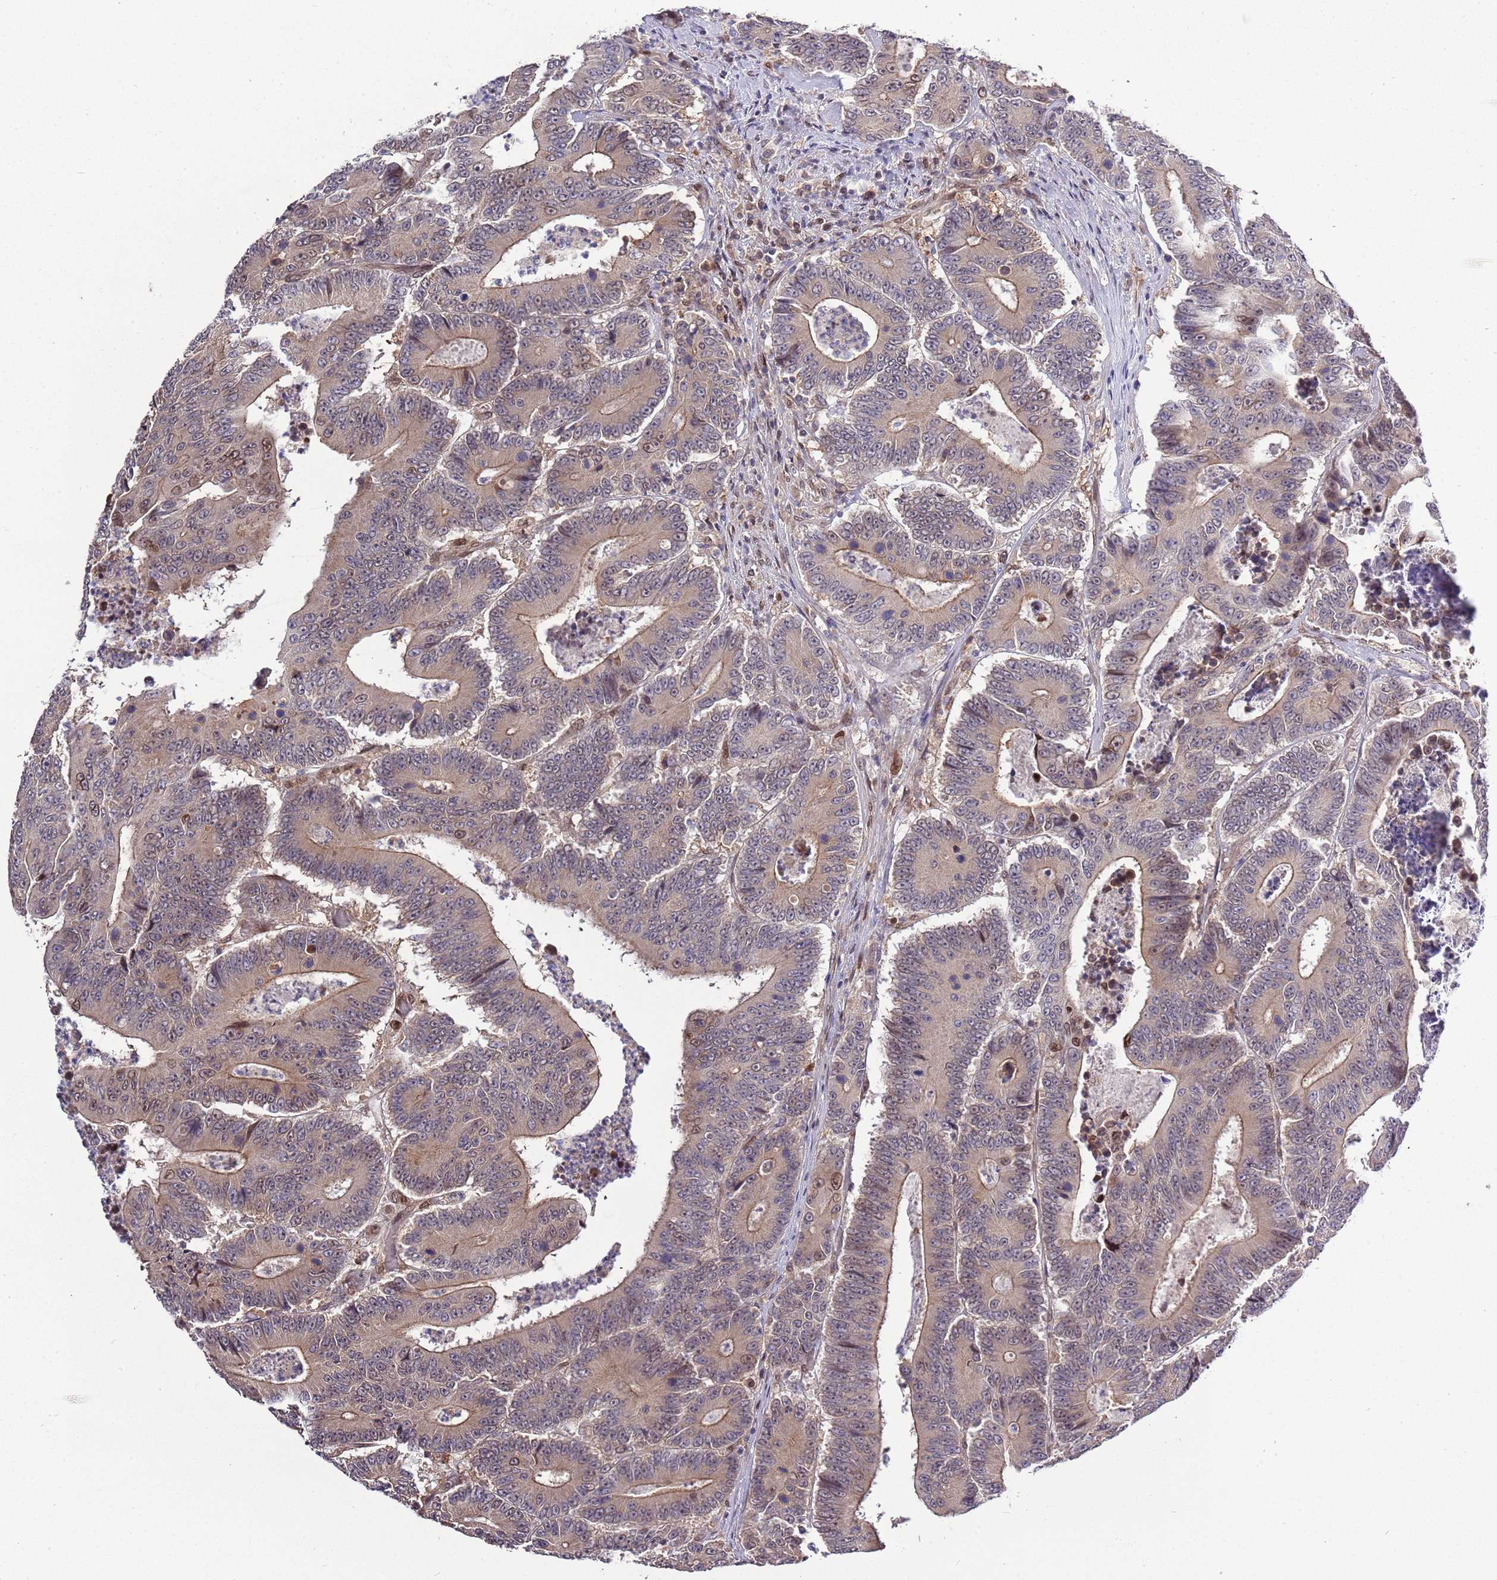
{"staining": {"intensity": "moderate", "quantity": "<25%", "location": "cytoplasmic/membranous"}, "tissue": "colorectal cancer", "cell_type": "Tumor cells", "image_type": "cancer", "snomed": [{"axis": "morphology", "description": "Adenocarcinoma, NOS"}, {"axis": "topography", "description": "Colon"}], "caption": "This is an image of immunohistochemistry (IHC) staining of colorectal cancer (adenocarcinoma), which shows moderate positivity in the cytoplasmic/membranous of tumor cells.", "gene": "ZNF665", "patient": {"sex": "male", "age": 83}}